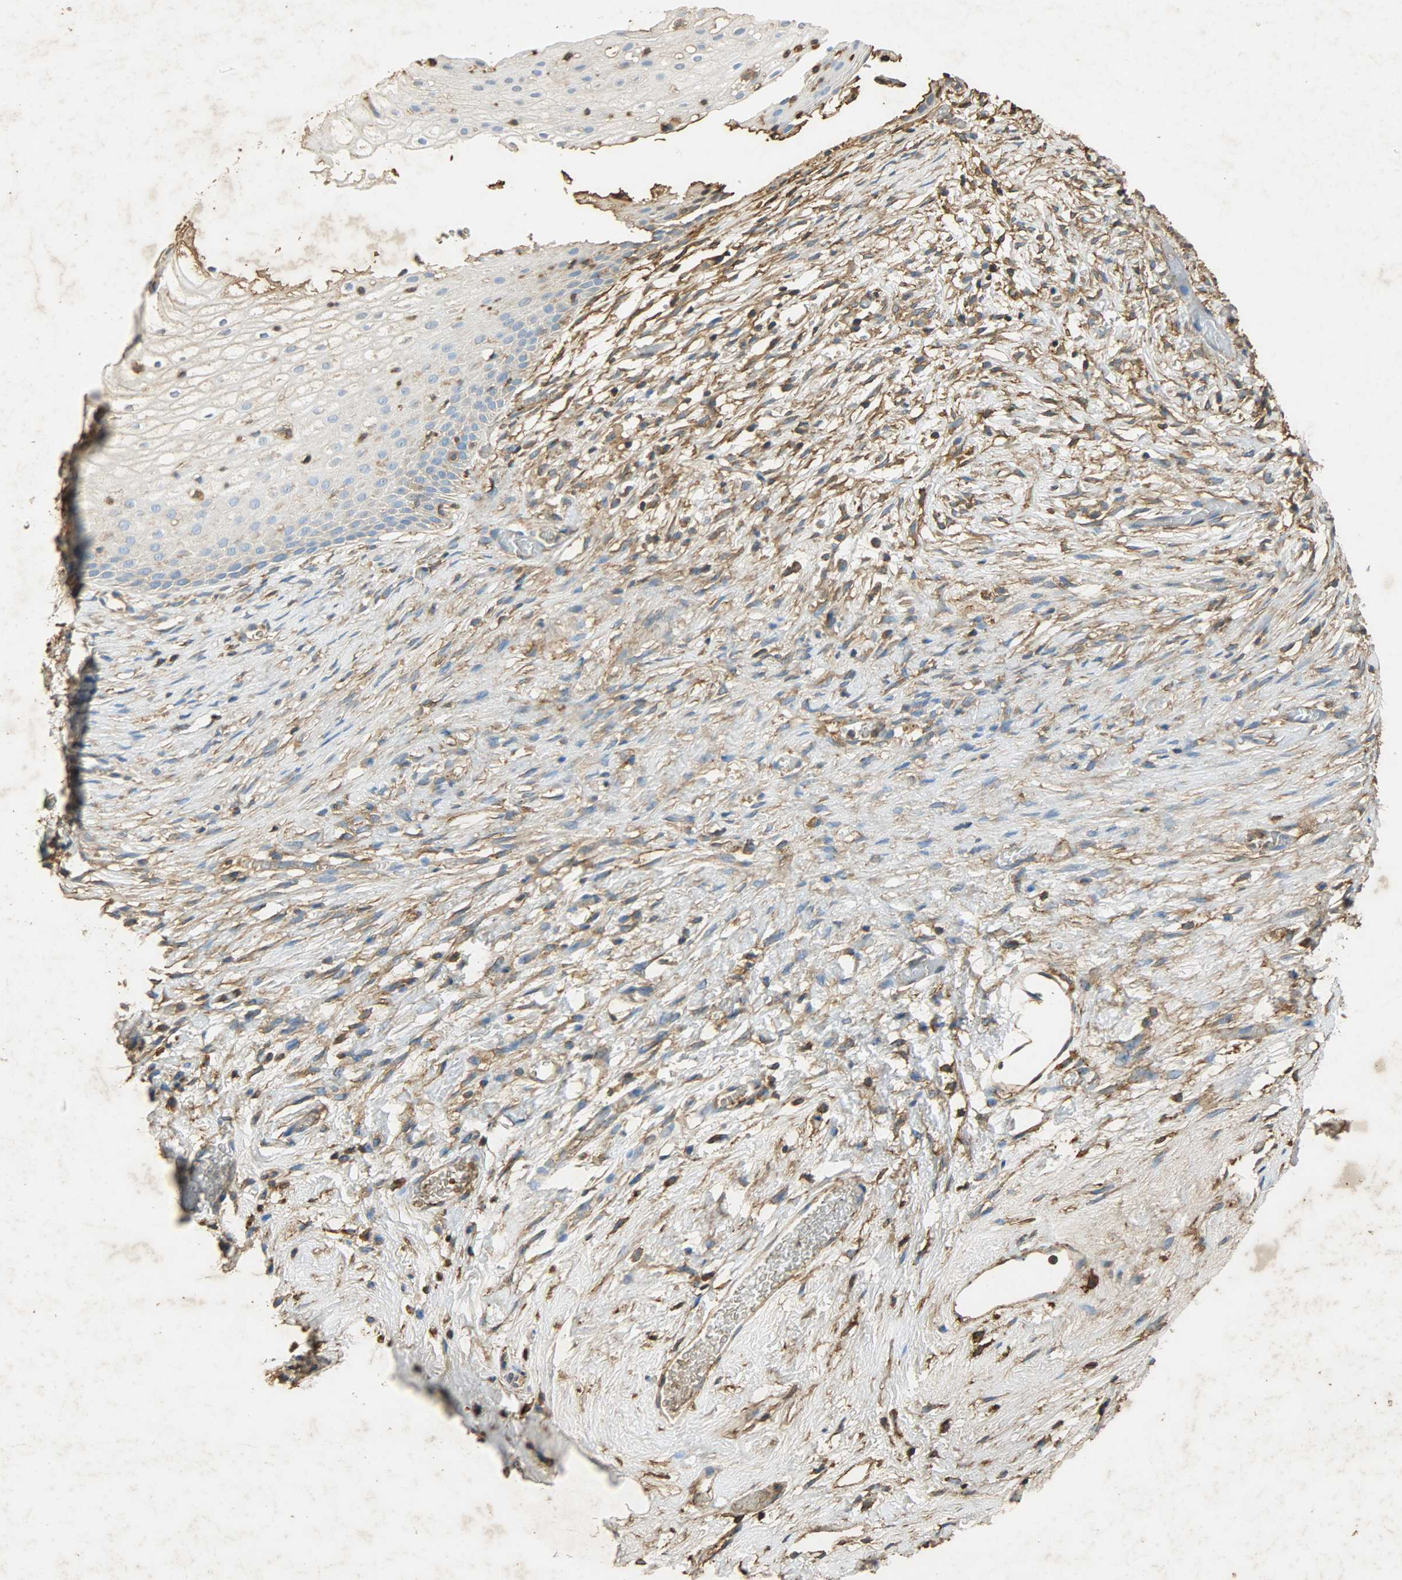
{"staining": {"intensity": "moderate", "quantity": "<25%", "location": "nuclear"}, "tissue": "cervical cancer", "cell_type": "Tumor cells", "image_type": "cancer", "snomed": [{"axis": "morphology", "description": "Normal tissue, NOS"}, {"axis": "morphology", "description": "Squamous cell carcinoma, NOS"}, {"axis": "topography", "description": "Cervix"}], "caption": "A photomicrograph of human squamous cell carcinoma (cervical) stained for a protein displays moderate nuclear brown staining in tumor cells. The protein is shown in brown color, while the nuclei are stained blue.", "gene": "ANXA6", "patient": {"sex": "female", "age": 67}}